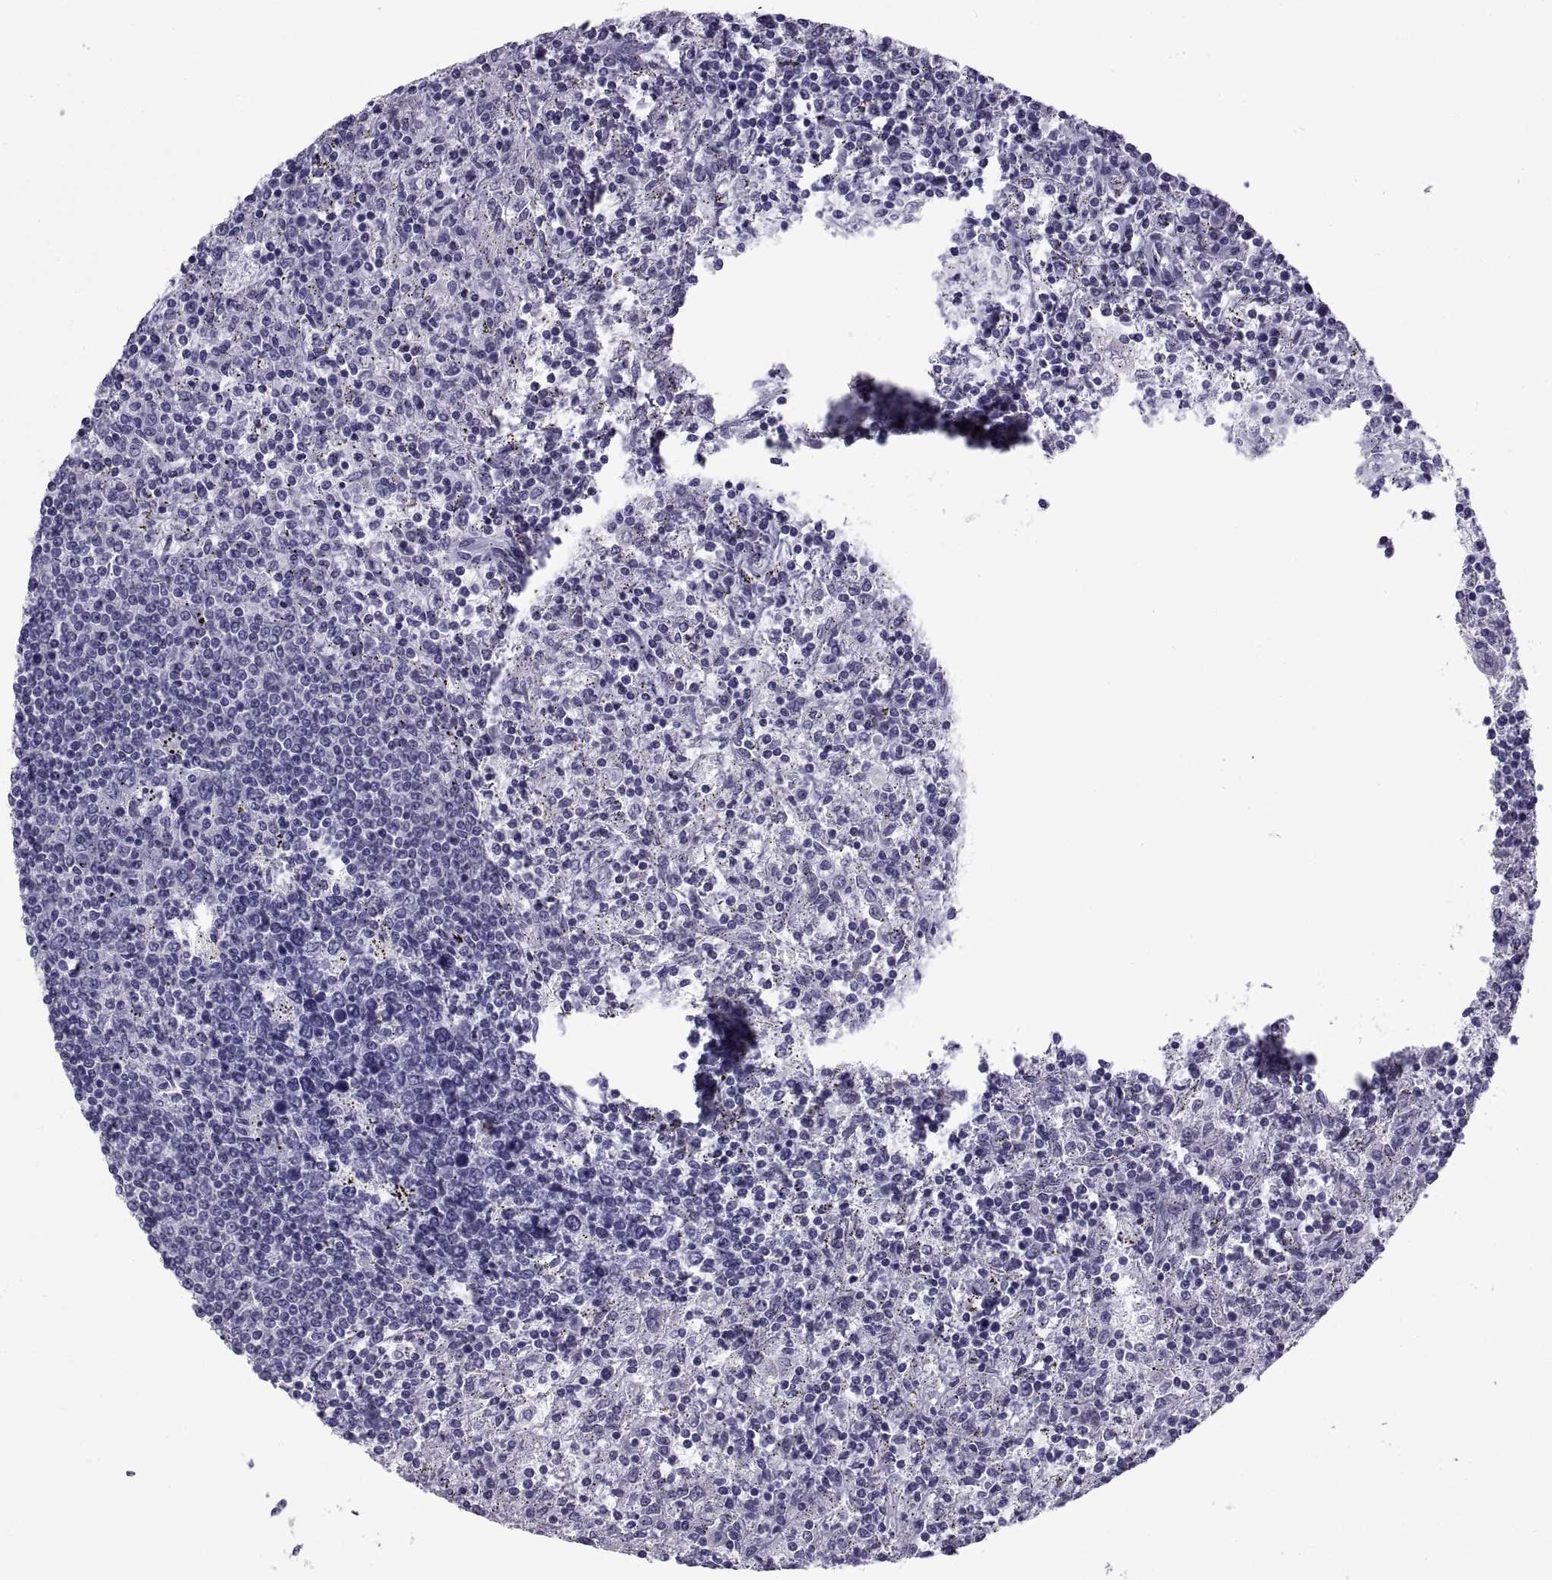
{"staining": {"intensity": "negative", "quantity": "none", "location": "none"}, "tissue": "lymphoma", "cell_type": "Tumor cells", "image_type": "cancer", "snomed": [{"axis": "morphology", "description": "Malignant lymphoma, non-Hodgkin's type, Low grade"}, {"axis": "topography", "description": "Spleen"}], "caption": "DAB (3,3'-diaminobenzidine) immunohistochemical staining of malignant lymphoma, non-Hodgkin's type (low-grade) exhibits no significant positivity in tumor cells.", "gene": "NPTX2", "patient": {"sex": "male", "age": 62}}